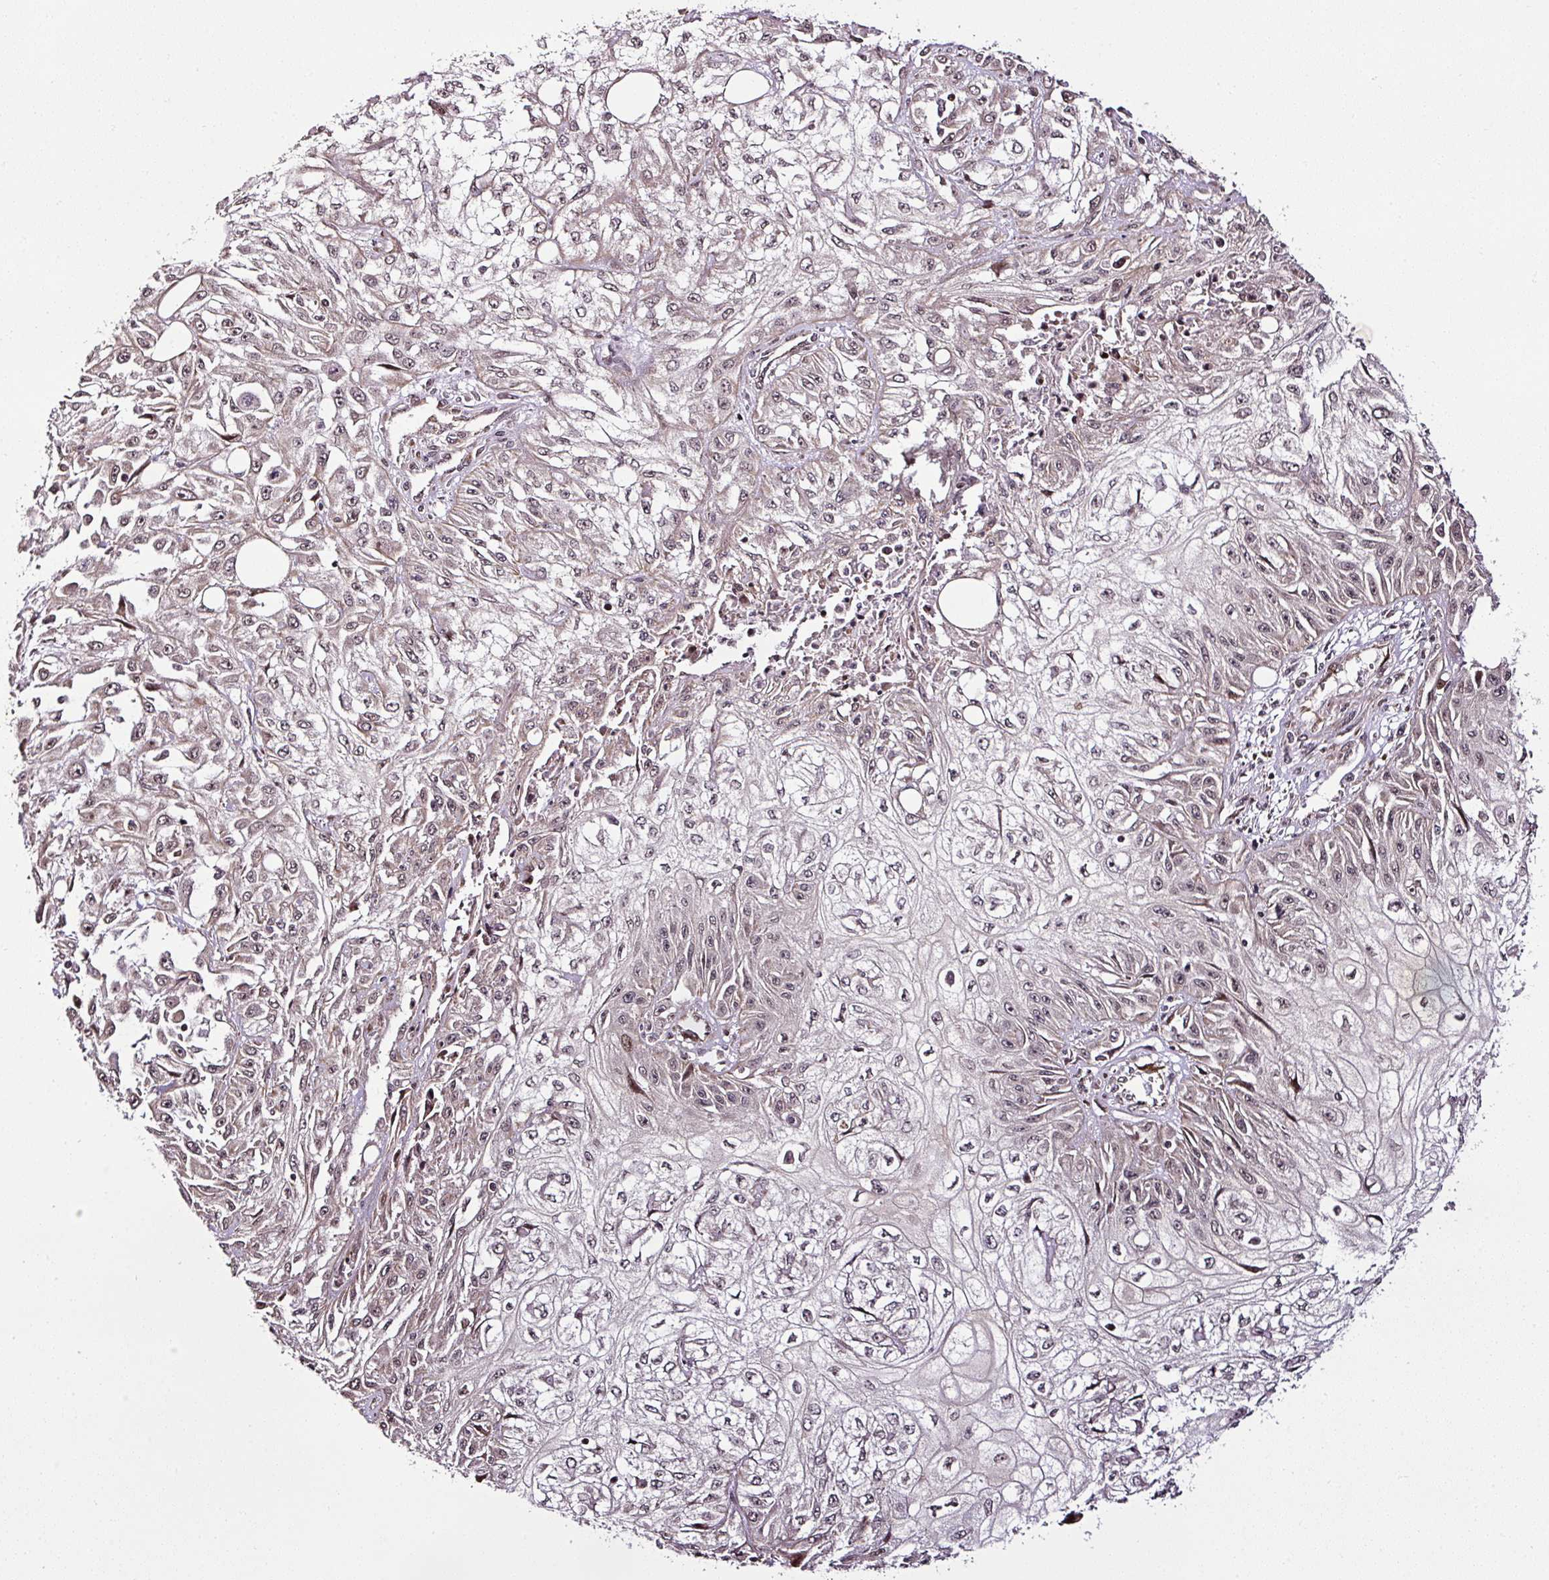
{"staining": {"intensity": "weak", "quantity": "<25%", "location": "nuclear"}, "tissue": "skin cancer", "cell_type": "Tumor cells", "image_type": "cancer", "snomed": [{"axis": "morphology", "description": "Squamous cell carcinoma, NOS"}, {"axis": "morphology", "description": "Squamous cell carcinoma, metastatic, NOS"}, {"axis": "topography", "description": "Skin"}, {"axis": "topography", "description": "Lymph node"}], "caption": "Immunohistochemistry (IHC) histopathology image of neoplastic tissue: human metastatic squamous cell carcinoma (skin) stained with DAB (3,3'-diaminobenzidine) exhibits no significant protein expression in tumor cells. (Brightfield microscopy of DAB immunohistochemistry at high magnification).", "gene": "COPRS", "patient": {"sex": "male", "age": 75}}